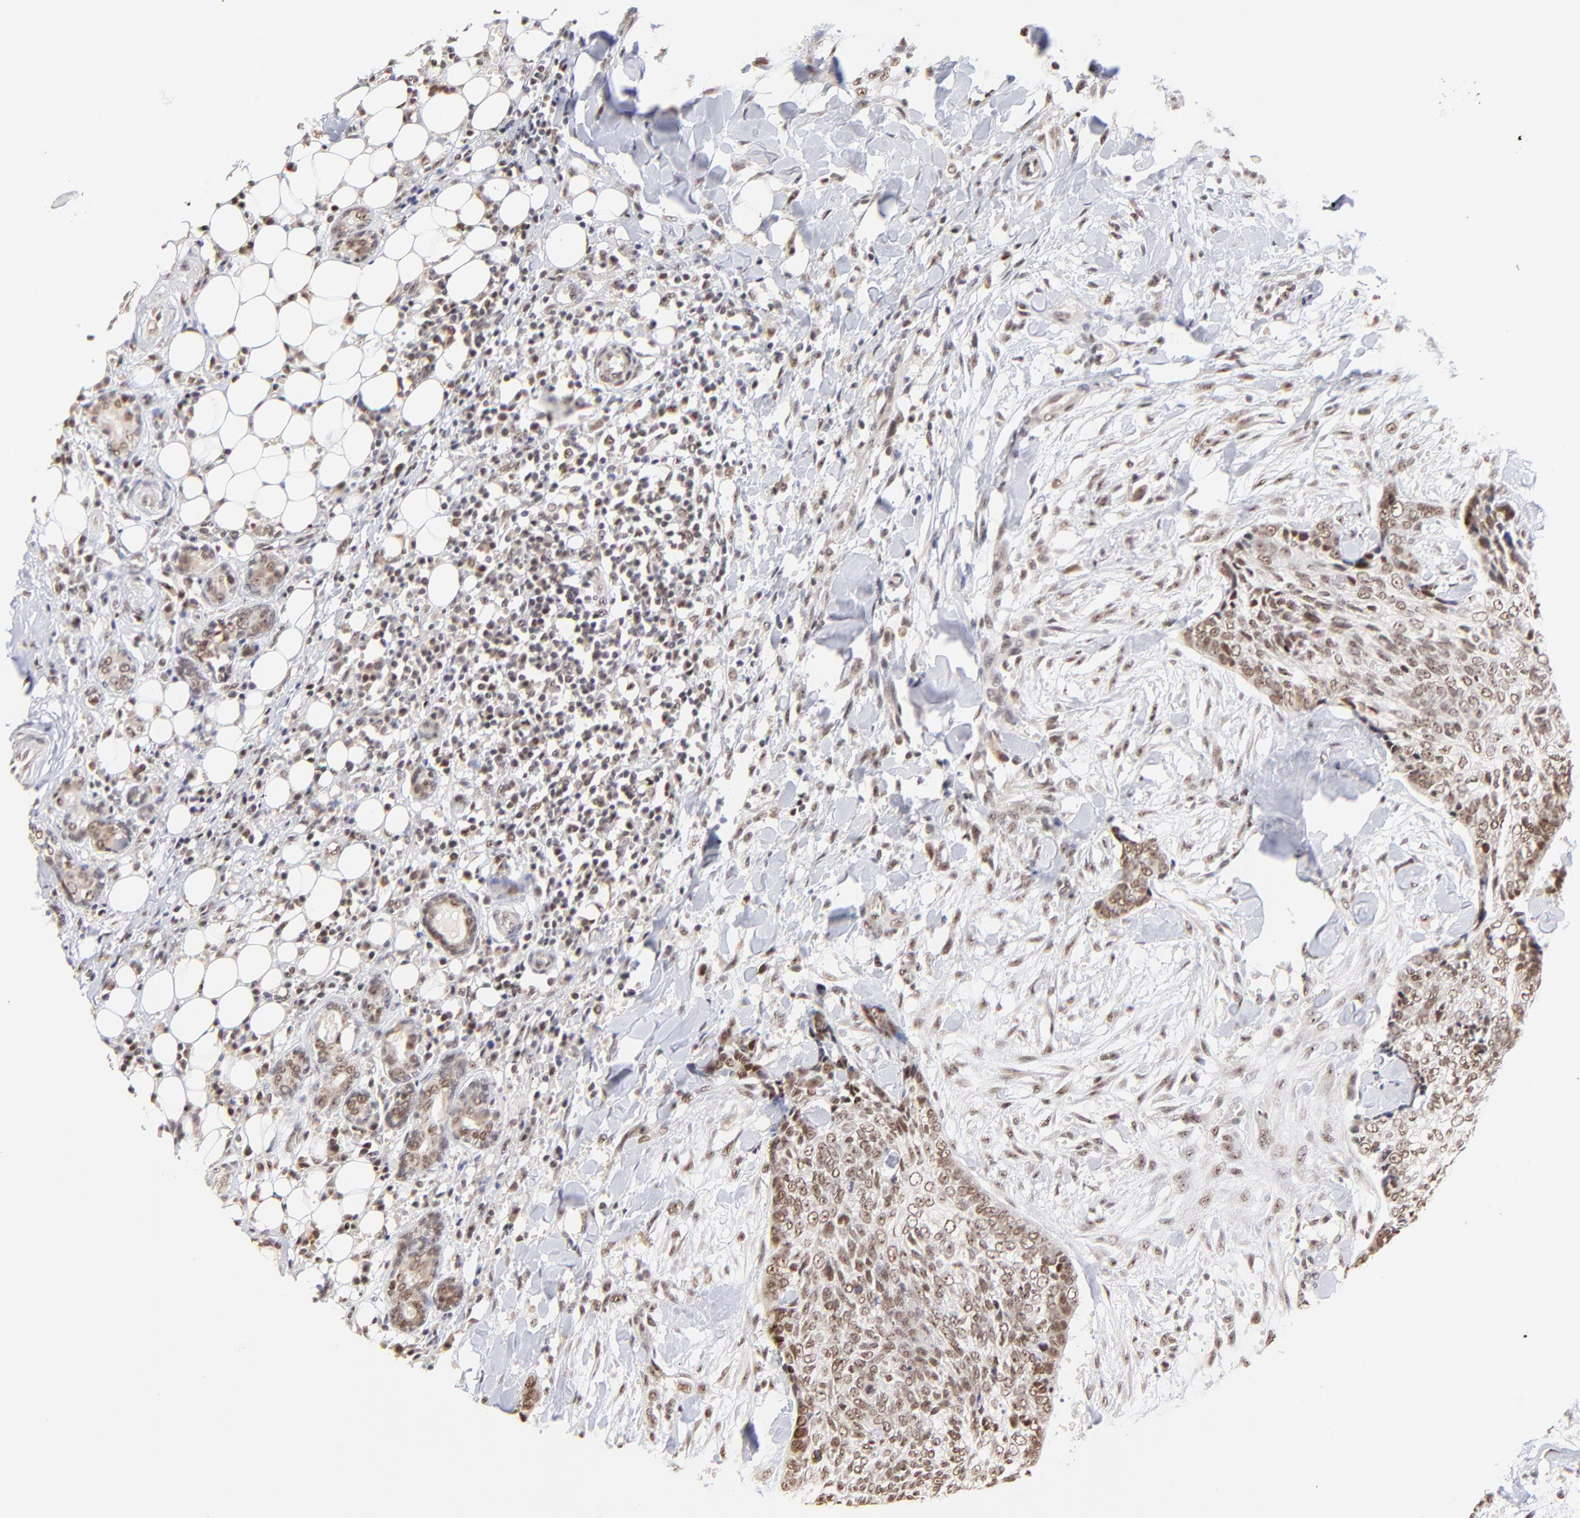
{"staining": {"intensity": "weak", "quantity": ">75%", "location": "nuclear"}, "tissue": "head and neck cancer", "cell_type": "Tumor cells", "image_type": "cancer", "snomed": [{"axis": "morphology", "description": "Squamous cell carcinoma, NOS"}, {"axis": "topography", "description": "Salivary gland"}, {"axis": "topography", "description": "Head-Neck"}], "caption": "High-magnification brightfield microscopy of head and neck cancer (squamous cell carcinoma) stained with DAB (3,3'-diaminobenzidine) (brown) and counterstained with hematoxylin (blue). tumor cells exhibit weak nuclear positivity is seen in approximately>75% of cells. (DAB IHC, brown staining for protein, blue staining for nuclei).", "gene": "ZNF670", "patient": {"sex": "male", "age": 70}}